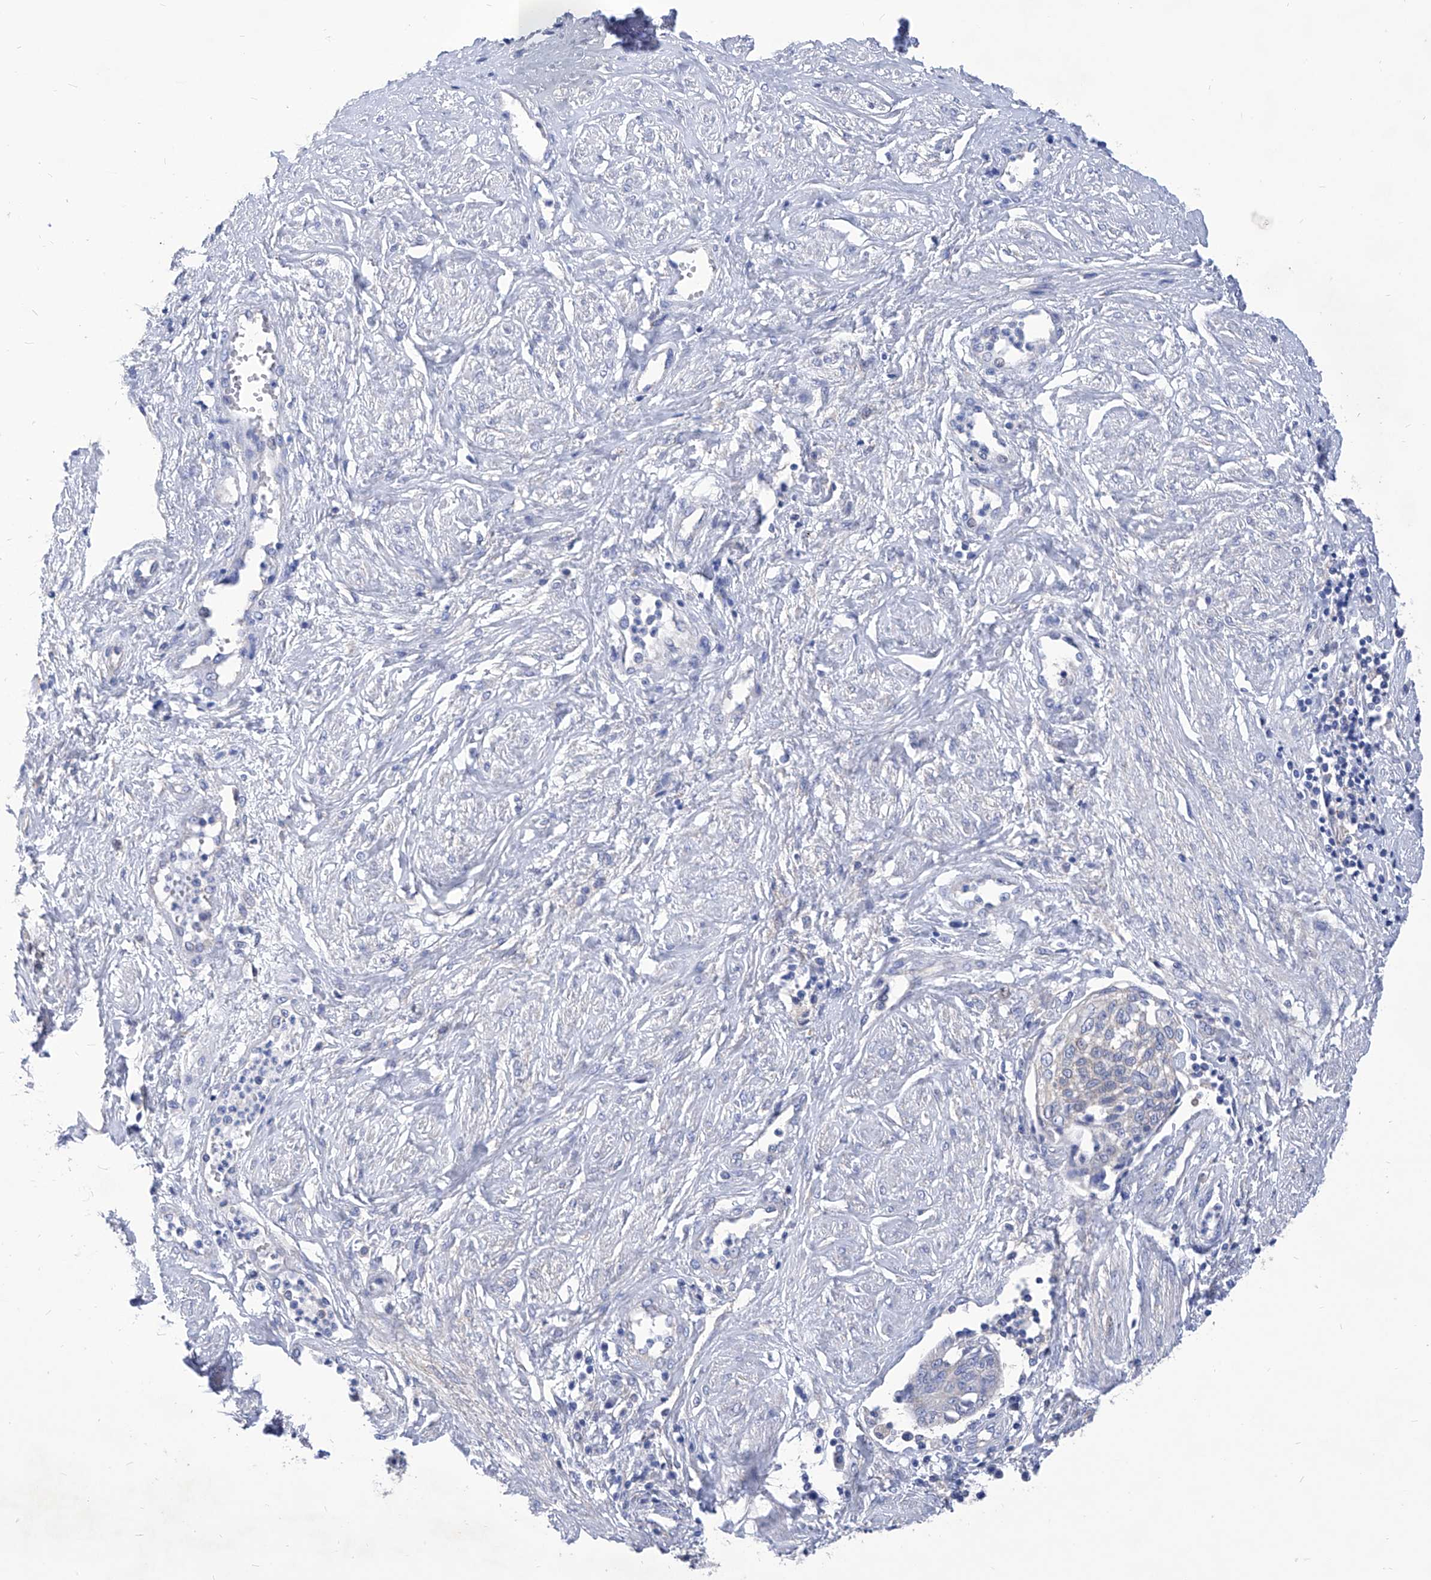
{"staining": {"intensity": "negative", "quantity": "none", "location": "none"}, "tissue": "cervical cancer", "cell_type": "Tumor cells", "image_type": "cancer", "snomed": [{"axis": "morphology", "description": "Squamous cell carcinoma, NOS"}, {"axis": "topography", "description": "Cervix"}], "caption": "A high-resolution micrograph shows immunohistochemistry (IHC) staining of cervical cancer, which shows no significant positivity in tumor cells.", "gene": "XPNPEP1", "patient": {"sex": "female", "age": 34}}